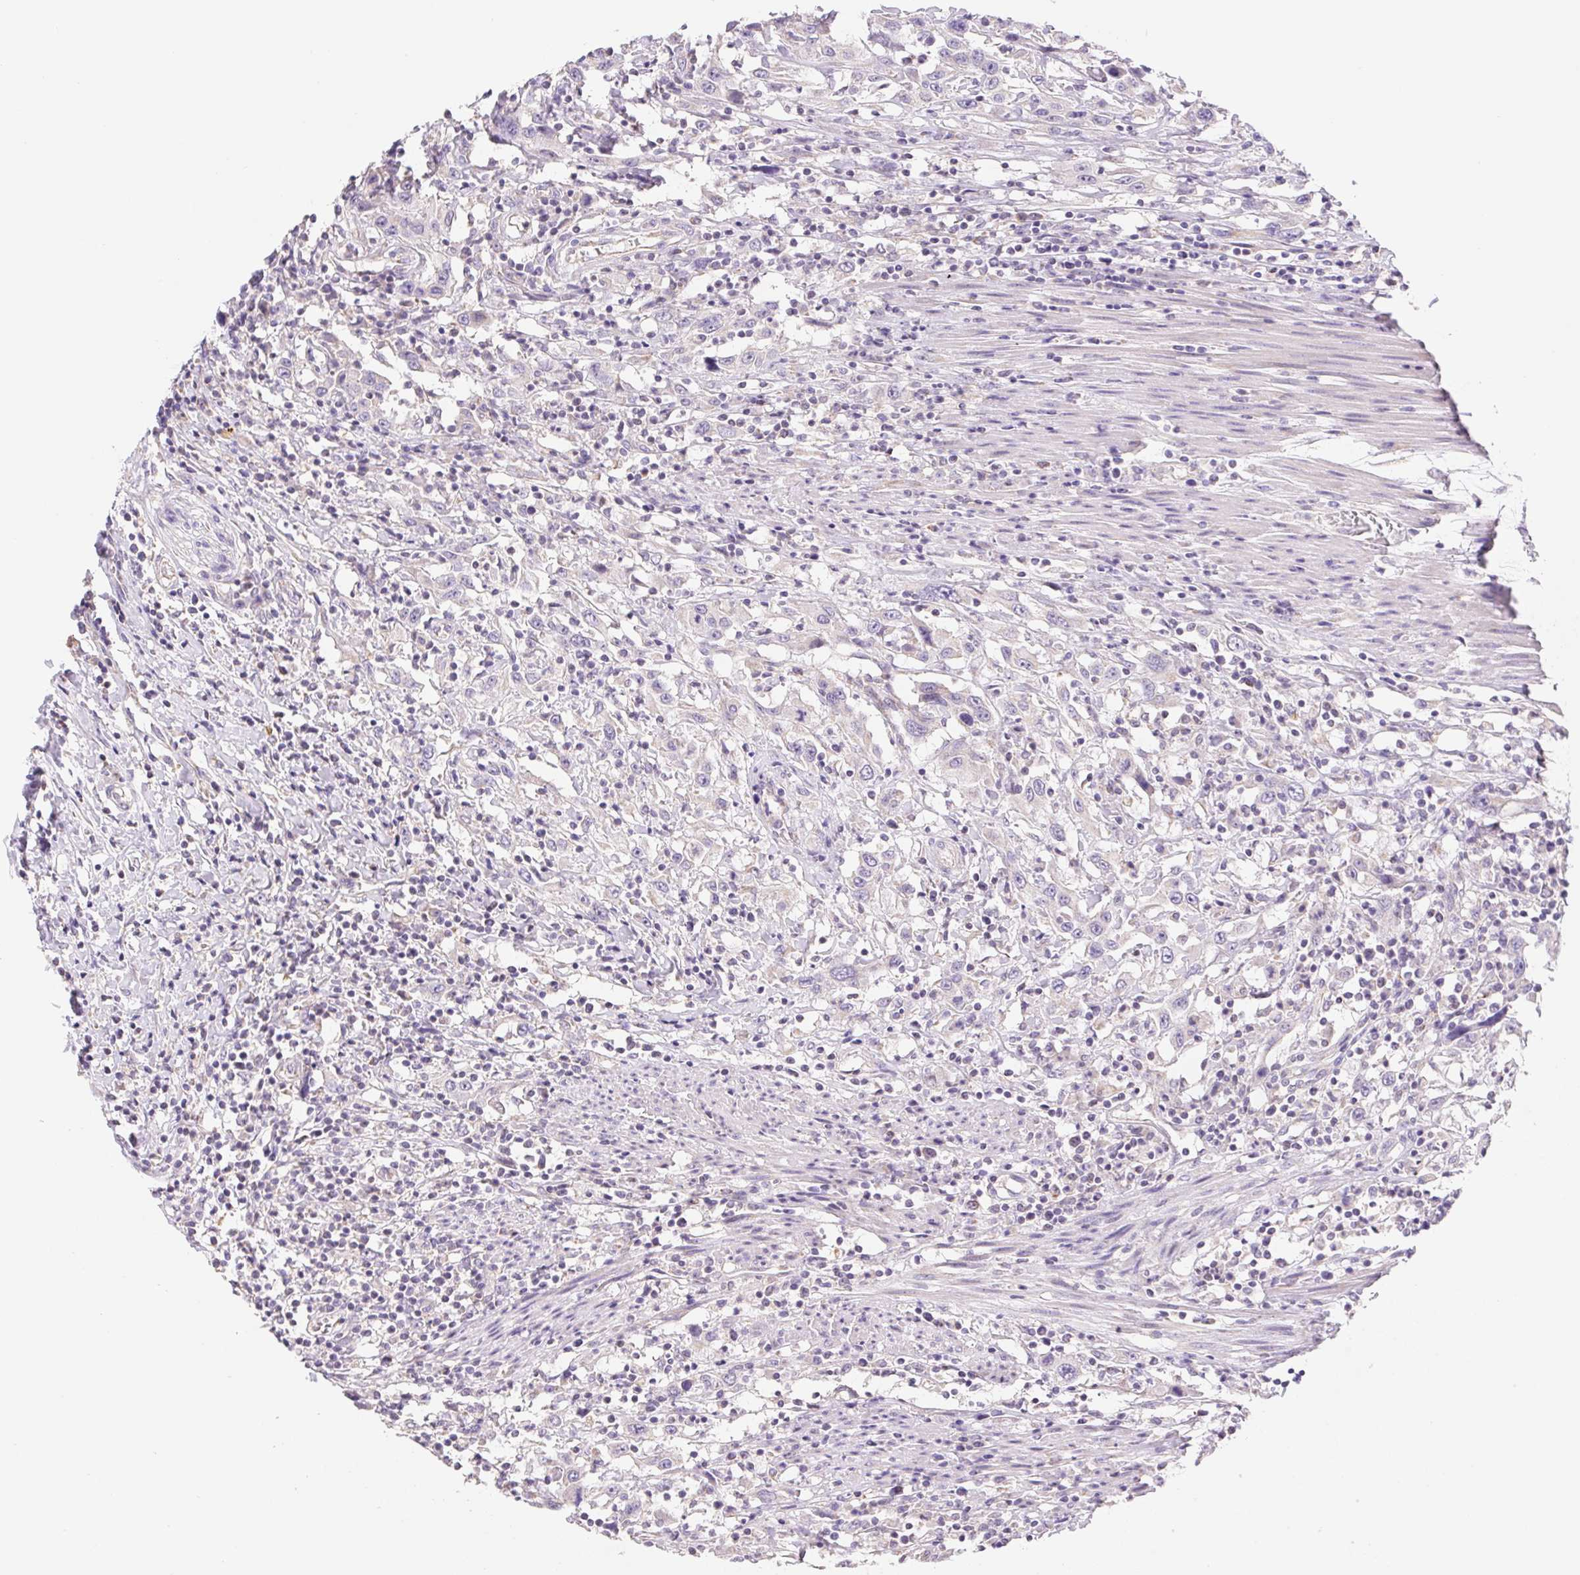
{"staining": {"intensity": "negative", "quantity": "none", "location": "none"}, "tissue": "urothelial cancer", "cell_type": "Tumor cells", "image_type": "cancer", "snomed": [{"axis": "morphology", "description": "Urothelial carcinoma, High grade"}, {"axis": "topography", "description": "Urinary bladder"}], "caption": "Protein analysis of urothelial cancer displays no significant staining in tumor cells.", "gene": "FKBP6", "patient": {"sex": "male", "age": 61}}